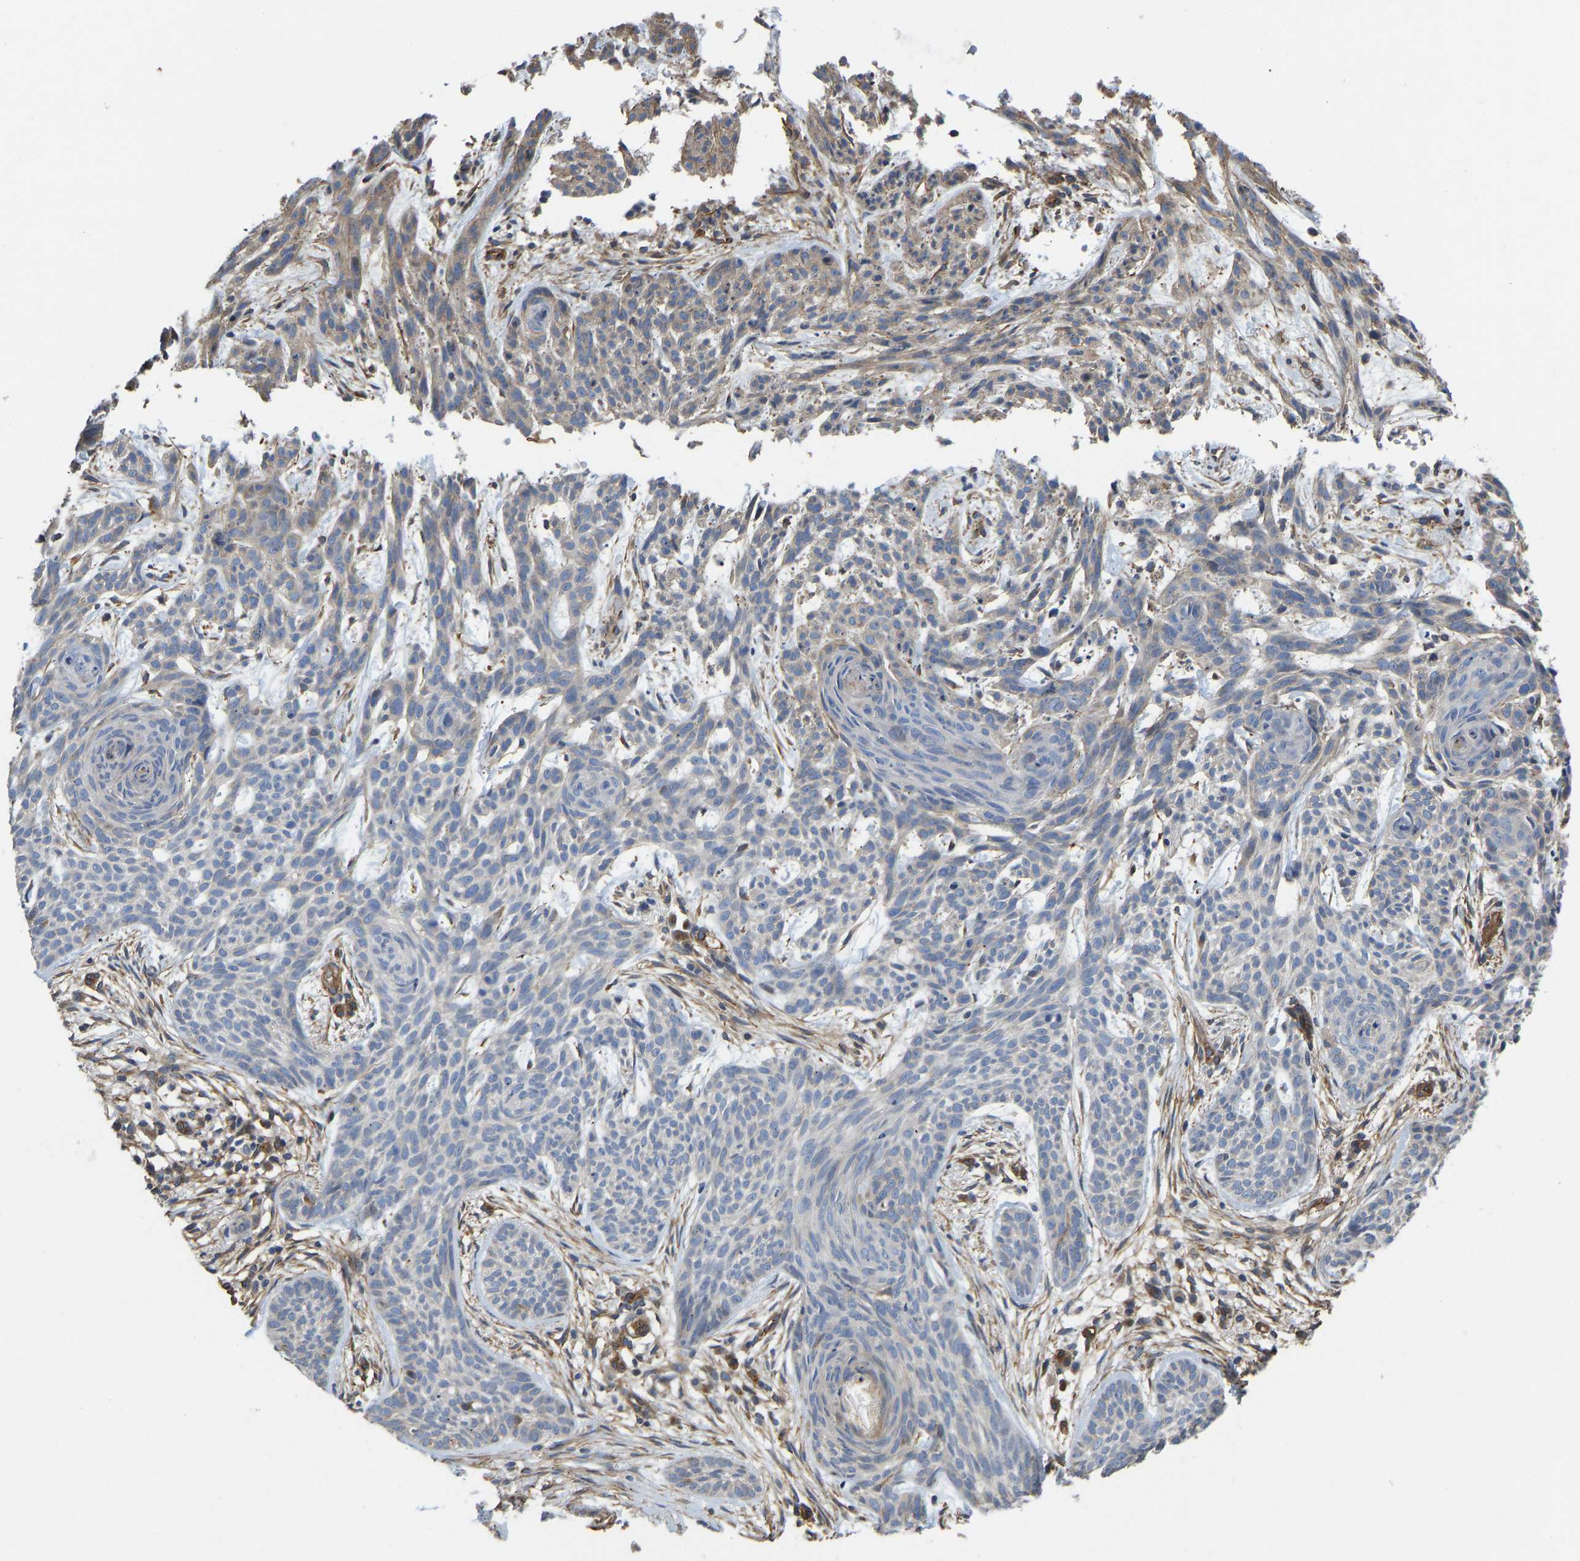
{"staining": {"intensity": "negative", "quantity": "none", "location": "none"}, "tissue": "skin cancer", "cell_type": "Tumor cells", "image_type": "cancer", "snomed": [{"axis": "morphology", "description": "Basal cell carcinoma"}, {"axis": "topography", "description": "Skin"}], "caption": "Histopathology image shows no significant protein expression in tumor cells of basal cell carcinoma (skin). (DAB IHC, high magnification).", "gene": "ELMO2", "patient": {"sex": "female", "age": 59}}